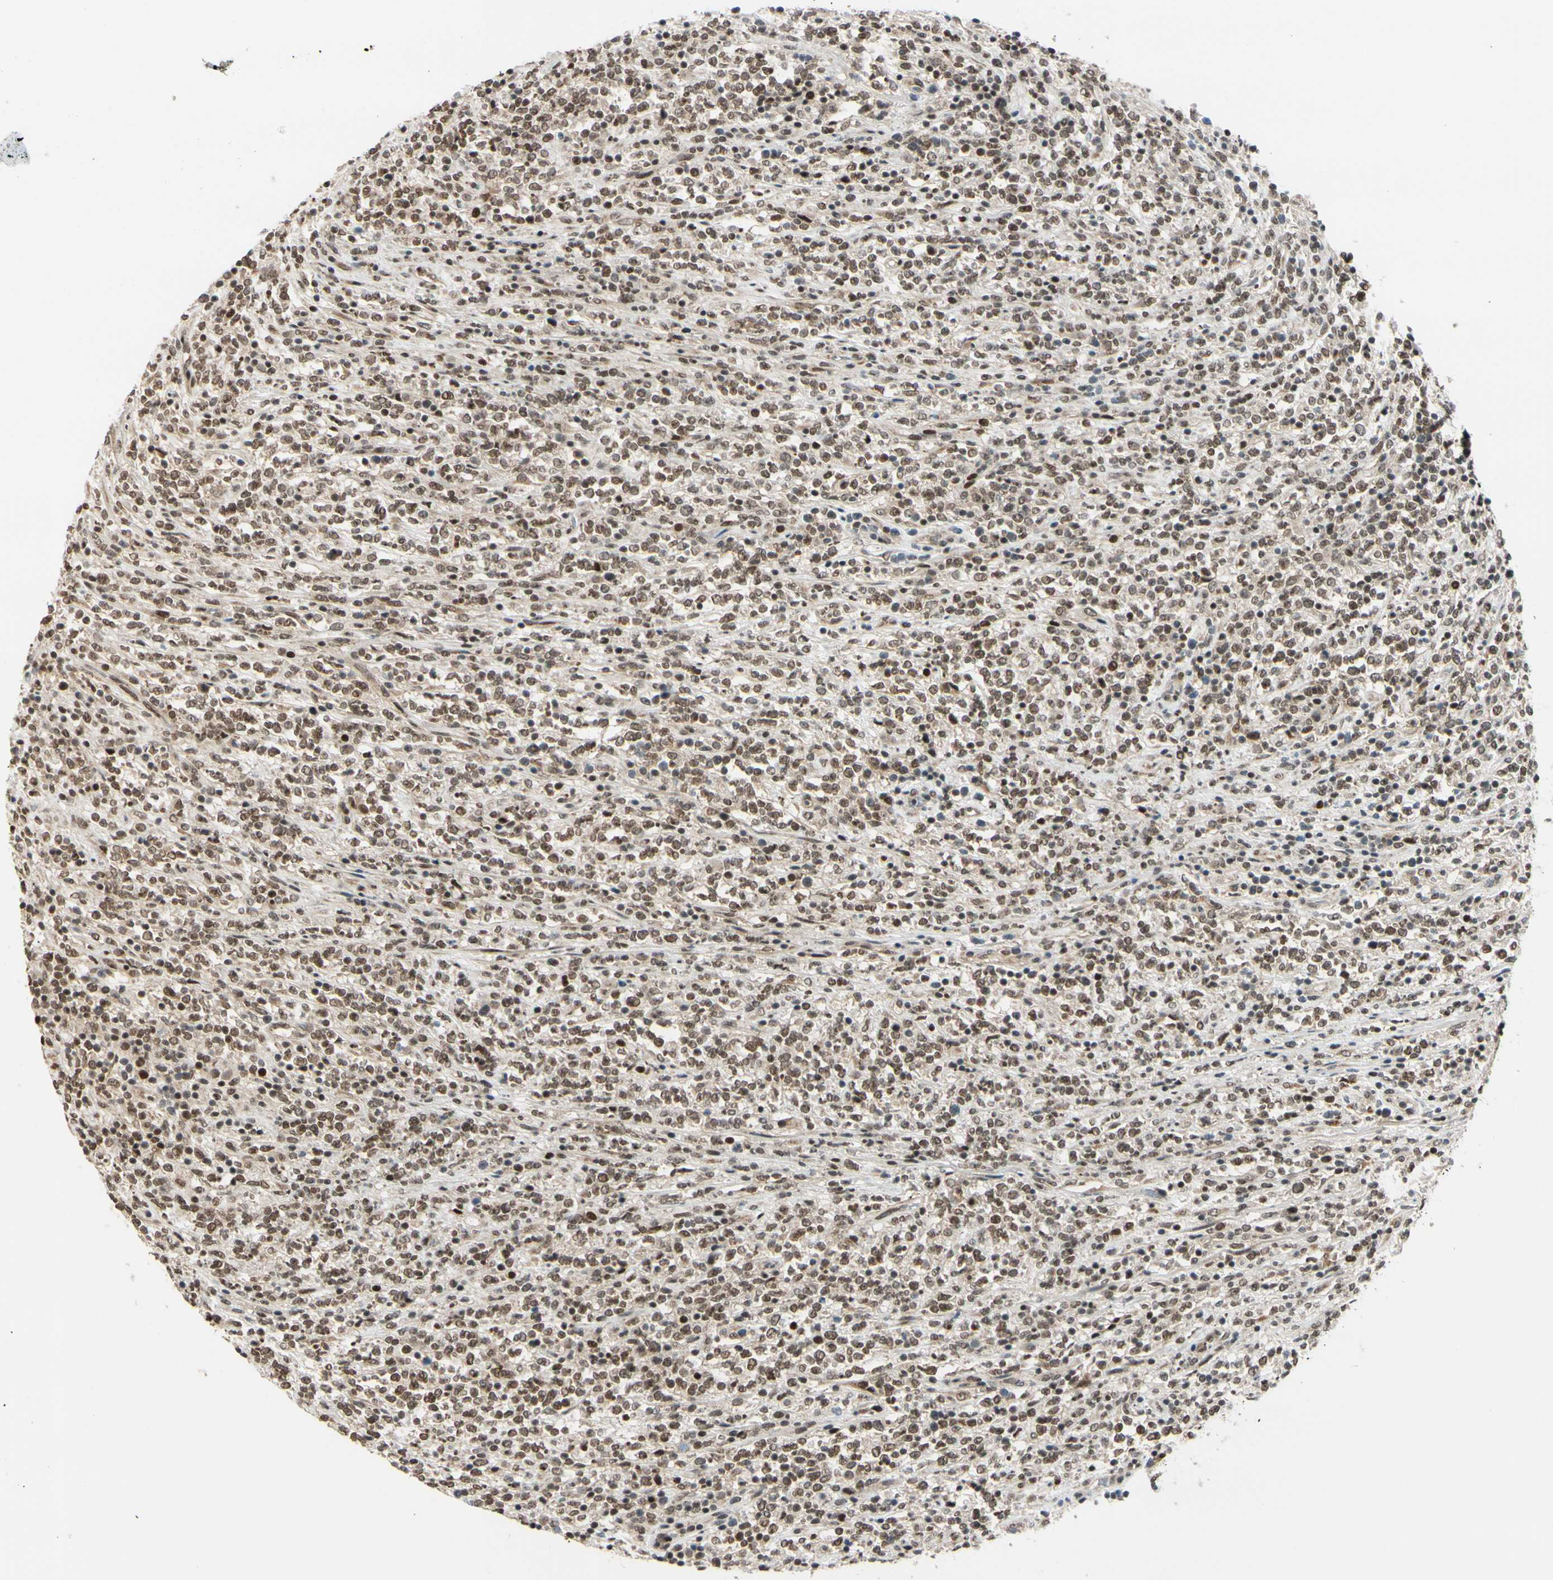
{"staining": {"intensity": "moderate", "quantity": "25%-75%", "location": "nuclear"}, "tissue": "lymphoma", "cell_type": "Tumor cells", "image_type": "cancer", "snomed": [{"axis": "morphology", "description": "Malignant lymphoma, non-Hodgkin's type, High grade"}, {"axis": "topography", "description": "Soft tissue"}], "caption": "A brown stain shows moderate nuclear expression of a protein in human malignant lymphoma, non-Hodgkin's type (high-grade) tumor cells. (DAB (3,3'-diaminobenzidine) IHC with brightfield microscopy, high magnification).", "gene": "BRMS1", "patient": {"sex": "male", "age": 18}}